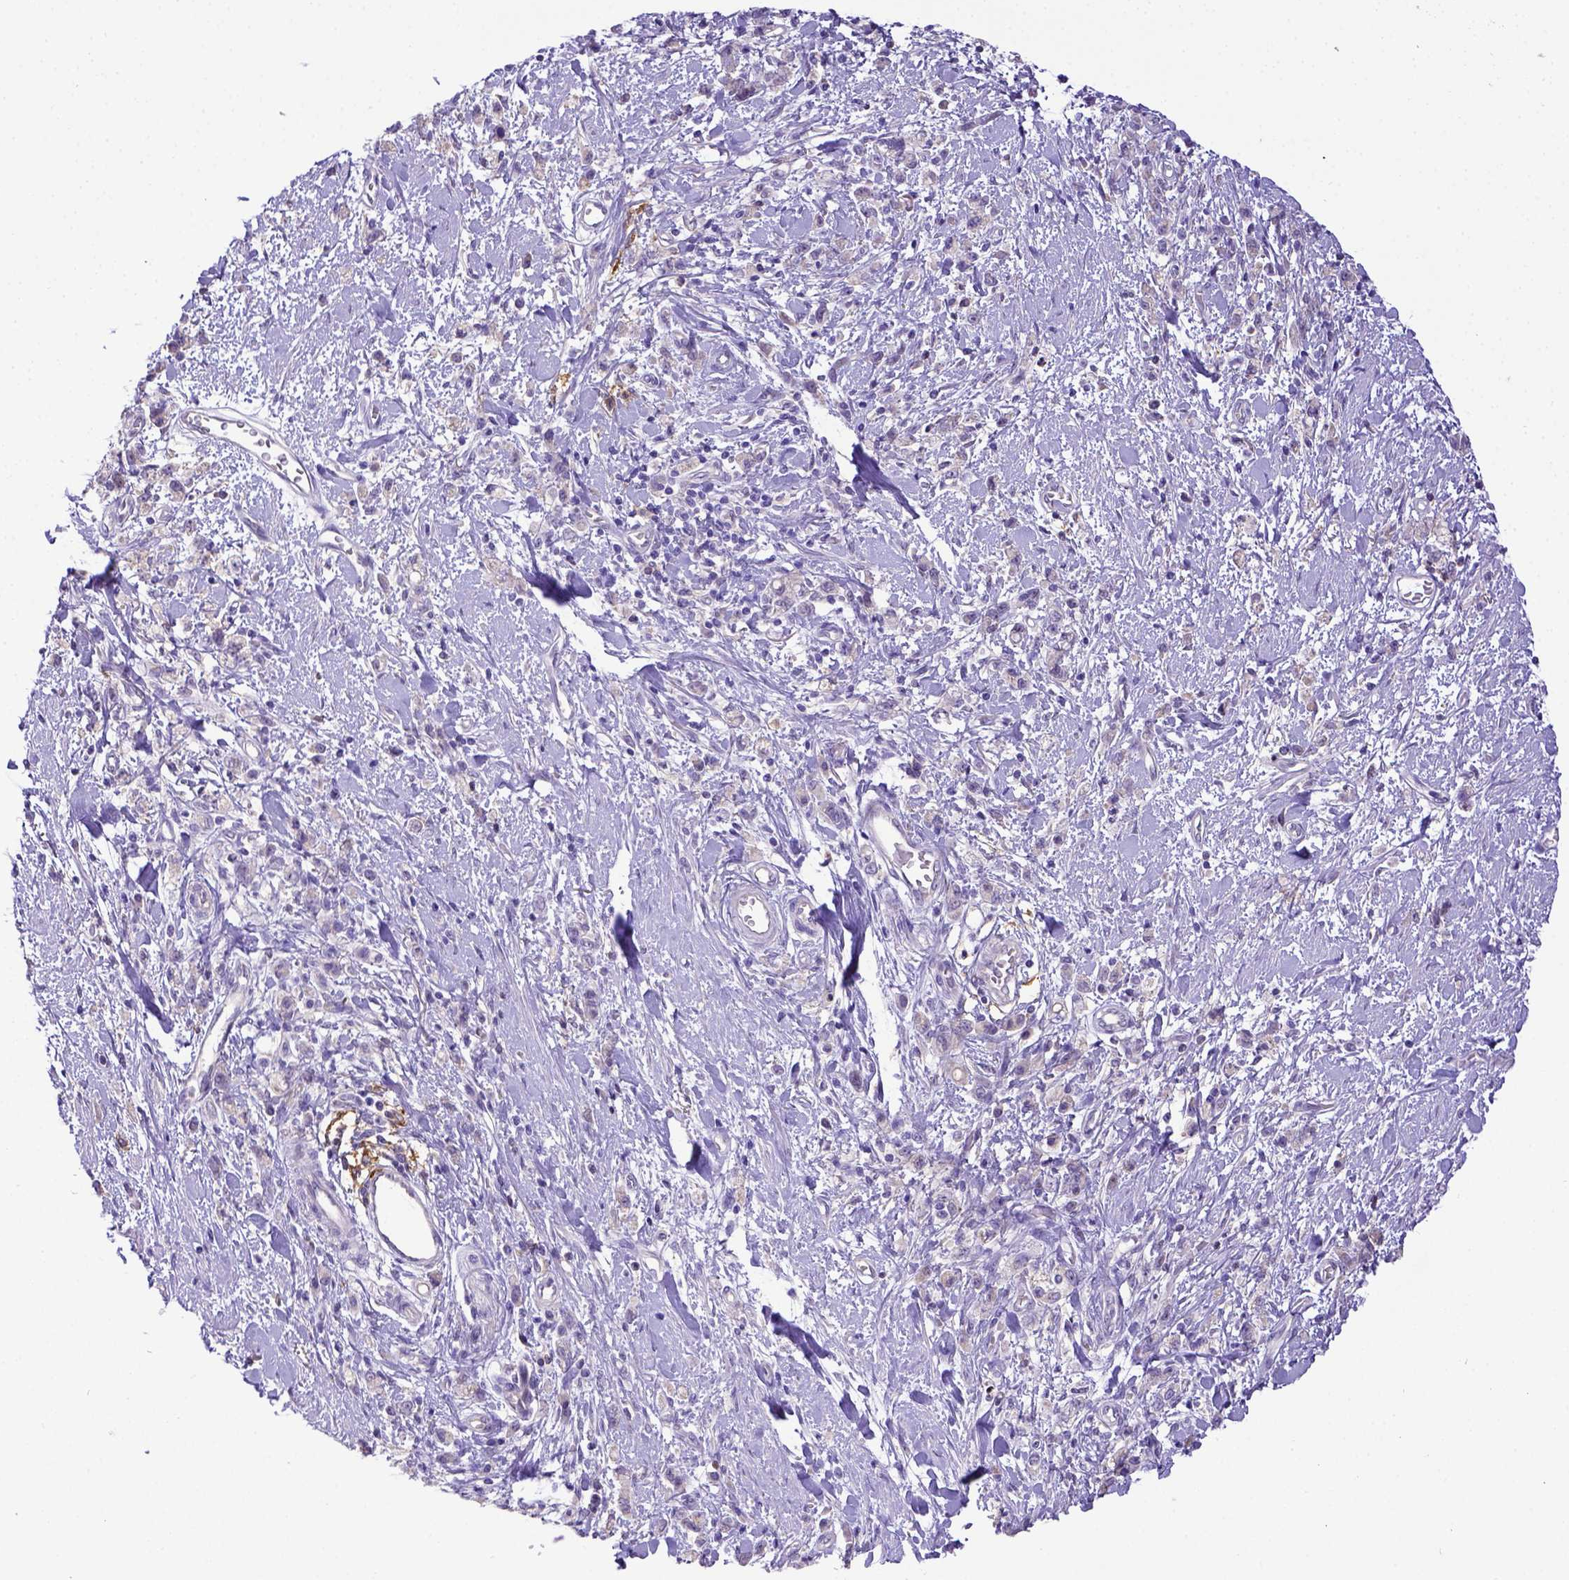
{"staining": {"intensity": "negative", "quantity": "none", "location": "none"}, "tissue": "stomach cancer", "cell_type": "Tumor cells", "image_type": "cancer", "snomed": [{"axis": "morphology", "description": "Adenocarcinoma, NOS"}, {"axis": "topography", "description": "Stomach"}], "caption": "An image of human stomach cancer is negative for staining in tumor cells.", "gene": "CD40", "patient": {"sex": "male", "age": 77}}